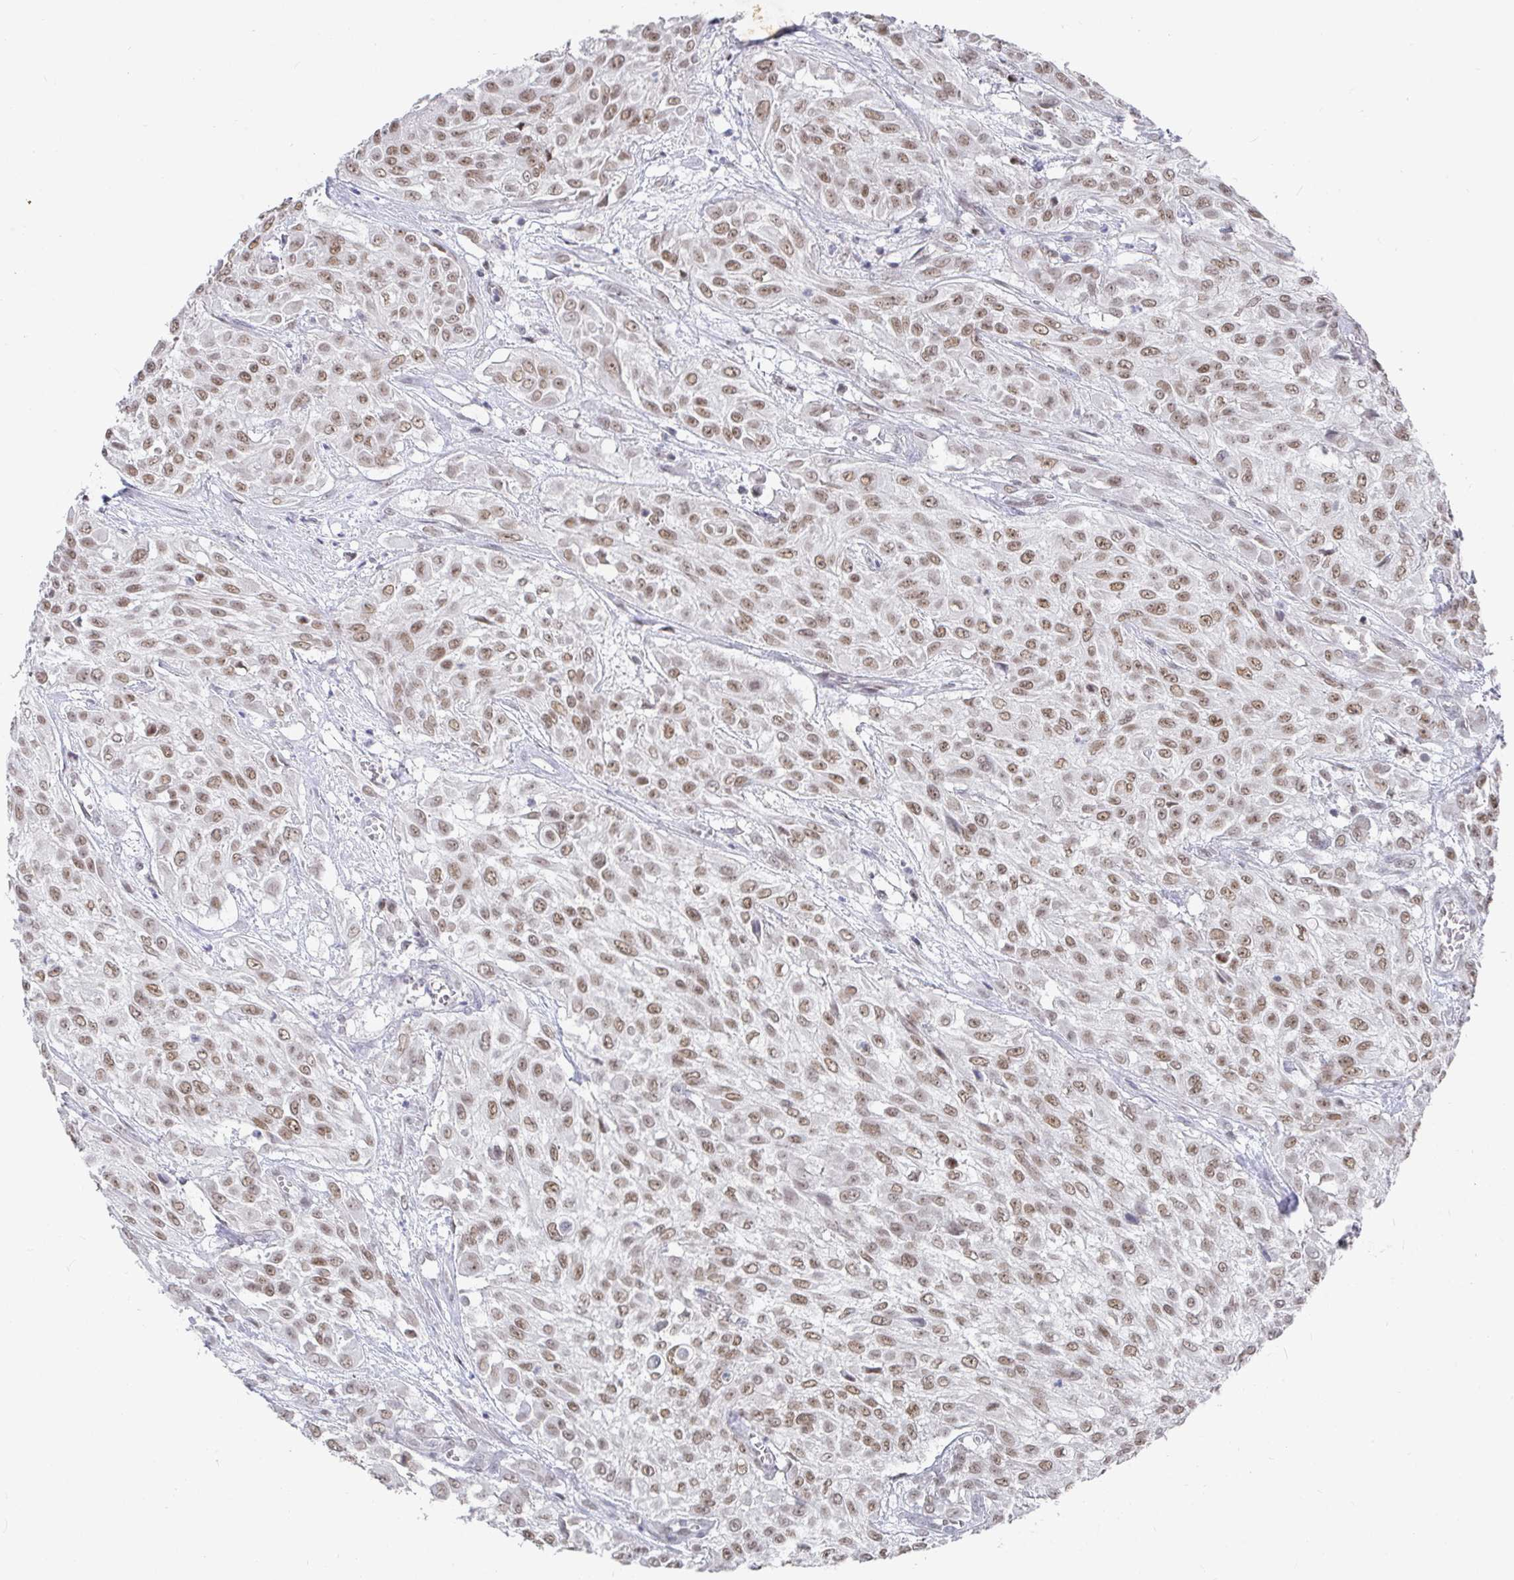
{"staining": {"intensity": "moderate", "quantity": ">75%", "location": "nuclear"}, "tissue": "urothelial cancer", "cell_type": "Tumor cells", "image_type": "cancer", "snomed": [{"axis": "morphology", "description": "Urothelial carcinoma, High grade"}, {"axis": "topography", "description": "Urinary bladder"}], "caption": "Urothelial cancer stained for a protein demonstrates moderate nuclear positivity in tumor cells. Using DAB (brown) and hematoxylin (blue) stains, captured at high magnification using brightfield microscopy.", "gene": "RCOR1", "patient": {"sex": "male", "age": 57}}